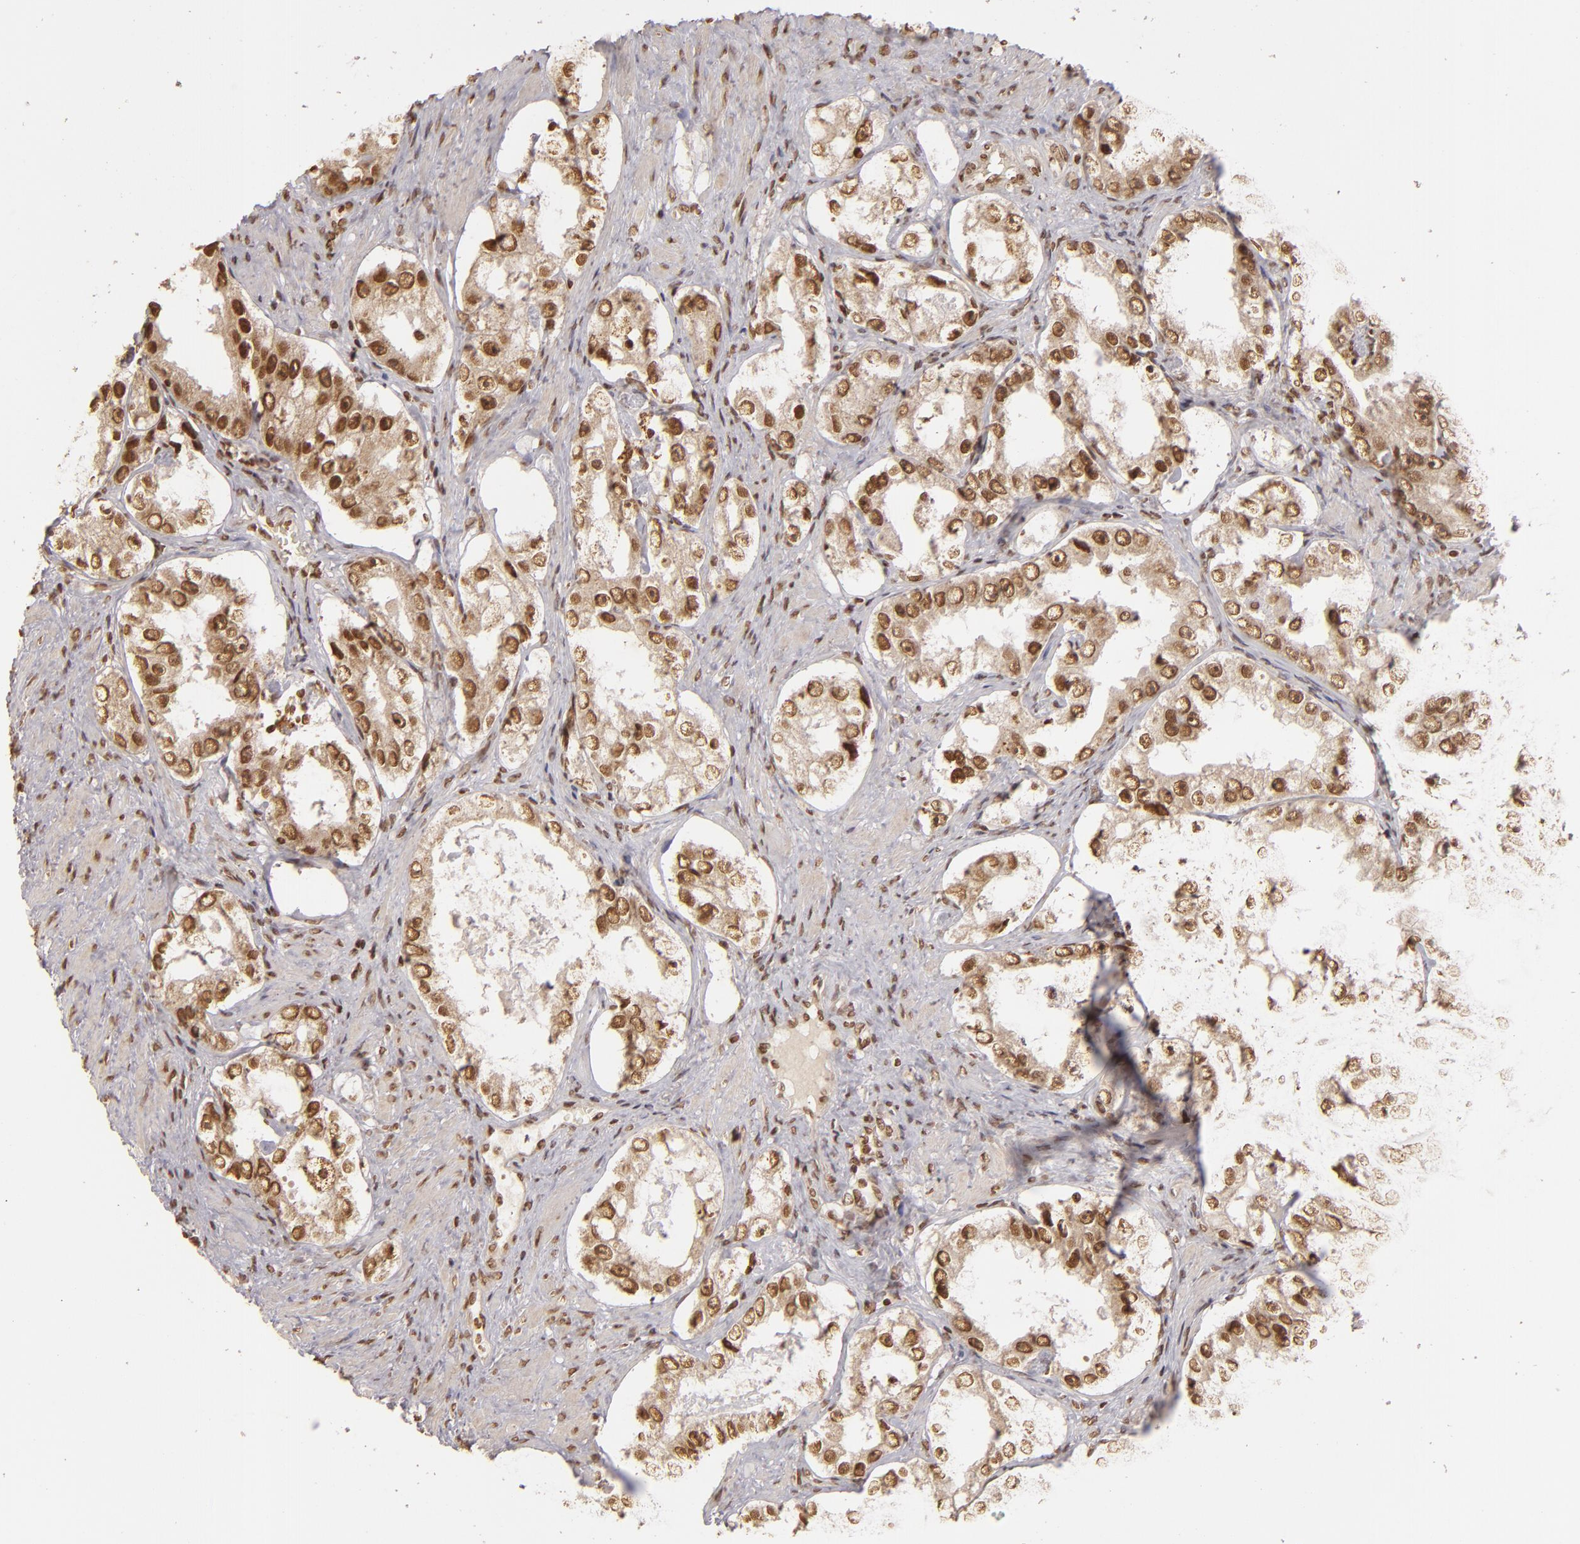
{"staining": {"intensity": "moderate", "quantity": "25%-75%", "location": "nuclear"}, "tissue": "prostate cancer", "cell_type": "Tumor cells", "image_type": "cancer", "snomed": [{"axis": "morphology", "description": "Adenocarcinoma, High grade"}, {"axis": "topography", "description": "Prostate"}], "caption": "Protein staining of prostate adenocarcinoma (high-grade) tissue exhibits moderate nuclear expression in approximately 25%-75% of tumor cells. The staining is performed using DAB brown chromogen to label protein expression. The nuclei are counter-stained blue using hematoxylin.", "gene": "CUL3", "patient": {"sex": "male", "age": 63}}